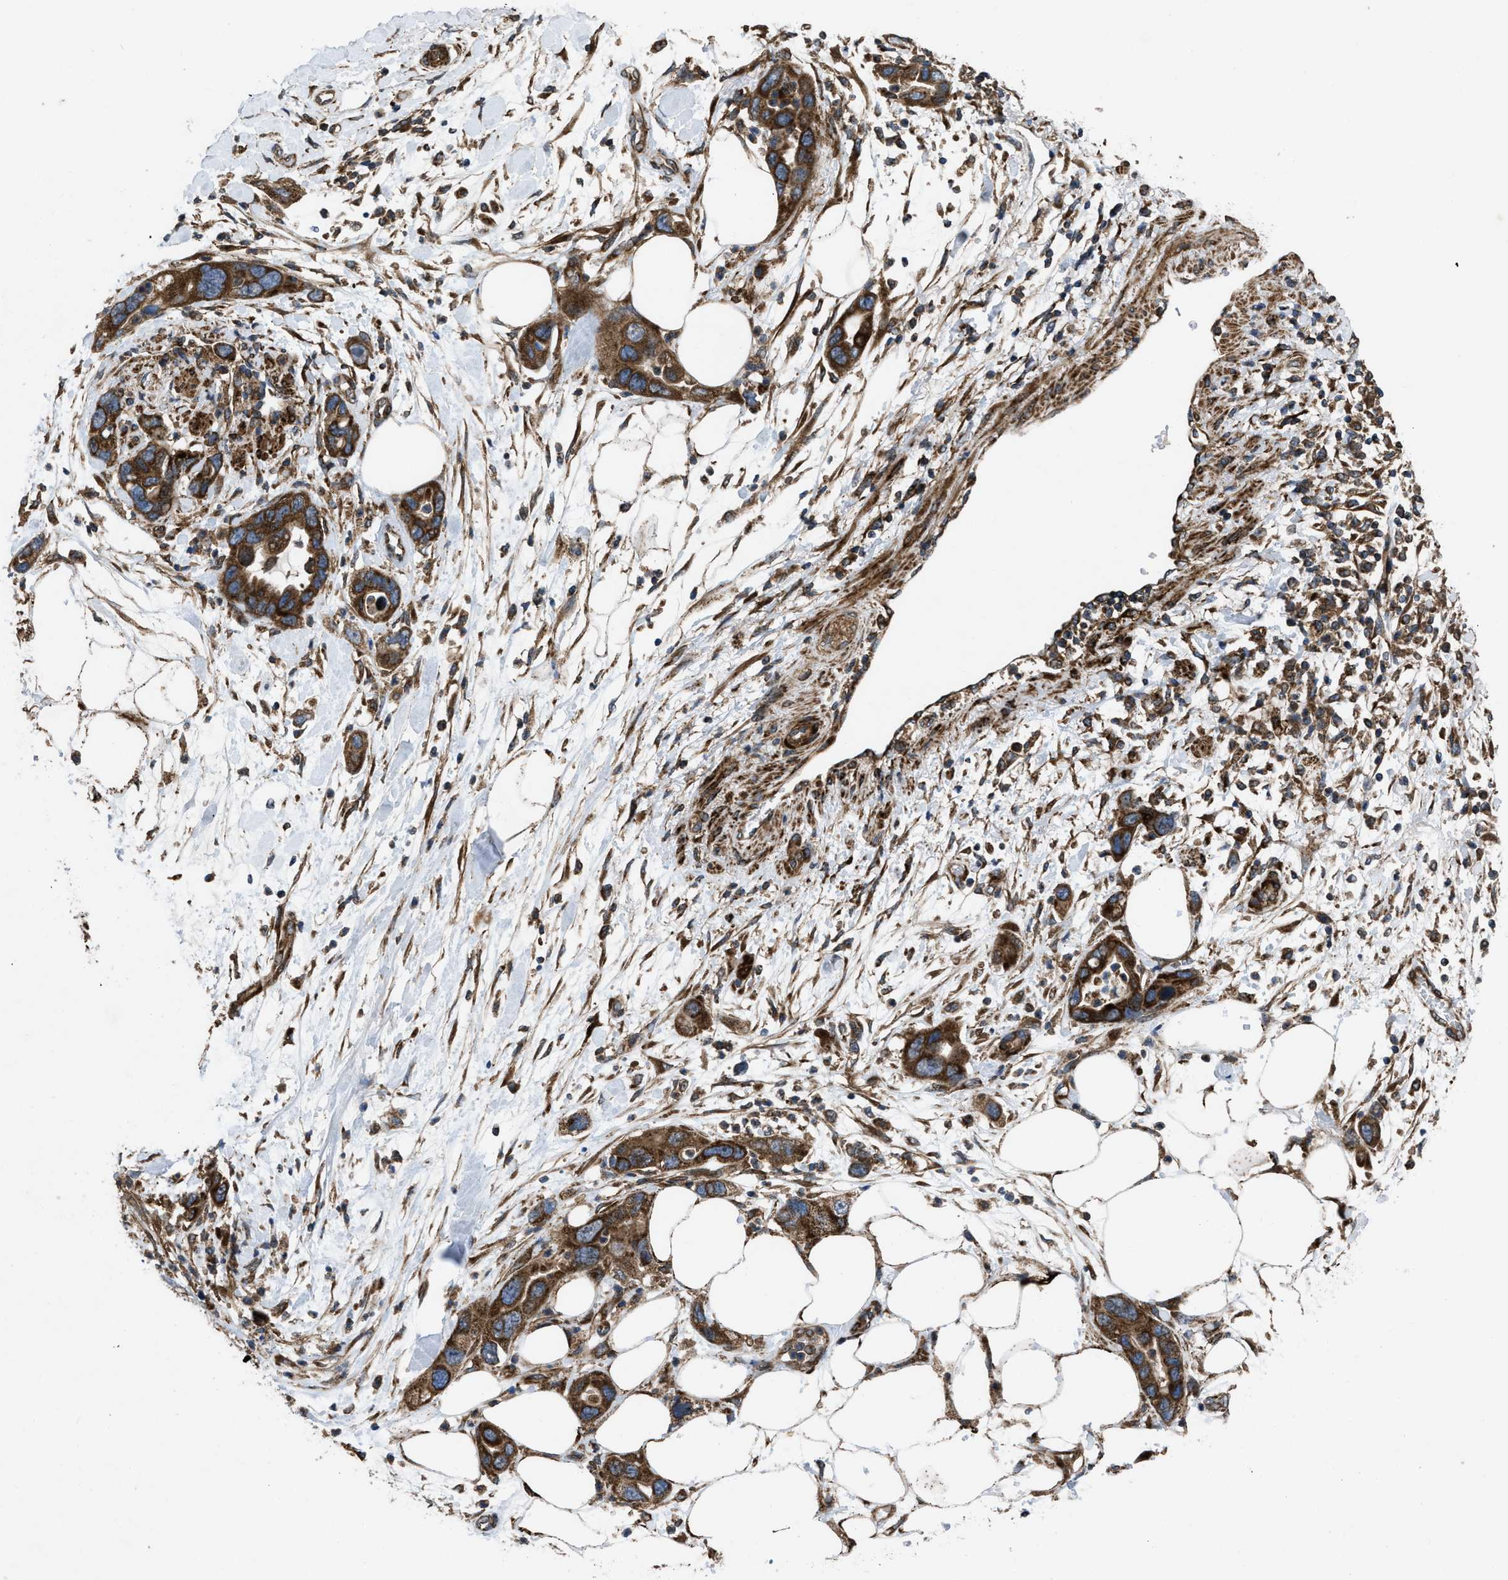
{"staining": {"intensity": "strong", "quantity": ">75%", "location": "cytoplasmic/membranous"}, "tissue": "pancreatic cancer", "cell_type": "Tumor cells", "image_type": "cancer", "snomed": [{"axis": "morphology", "description": "Normal tissue, NOS"}, {"axis": "morphology", "description": "Adenocarcinoma, NOS"}, {"axis": "topography", "description": "Pancreas"}], "caption": "Protein analysis of pancreatic cancer (adenocarcinoma) tissue demonstrates strong cytoplasmic/membranous staining in about >75% of tumor cells.", "gene": "PER3", "patient": {"sex": "female", "age": 71}}